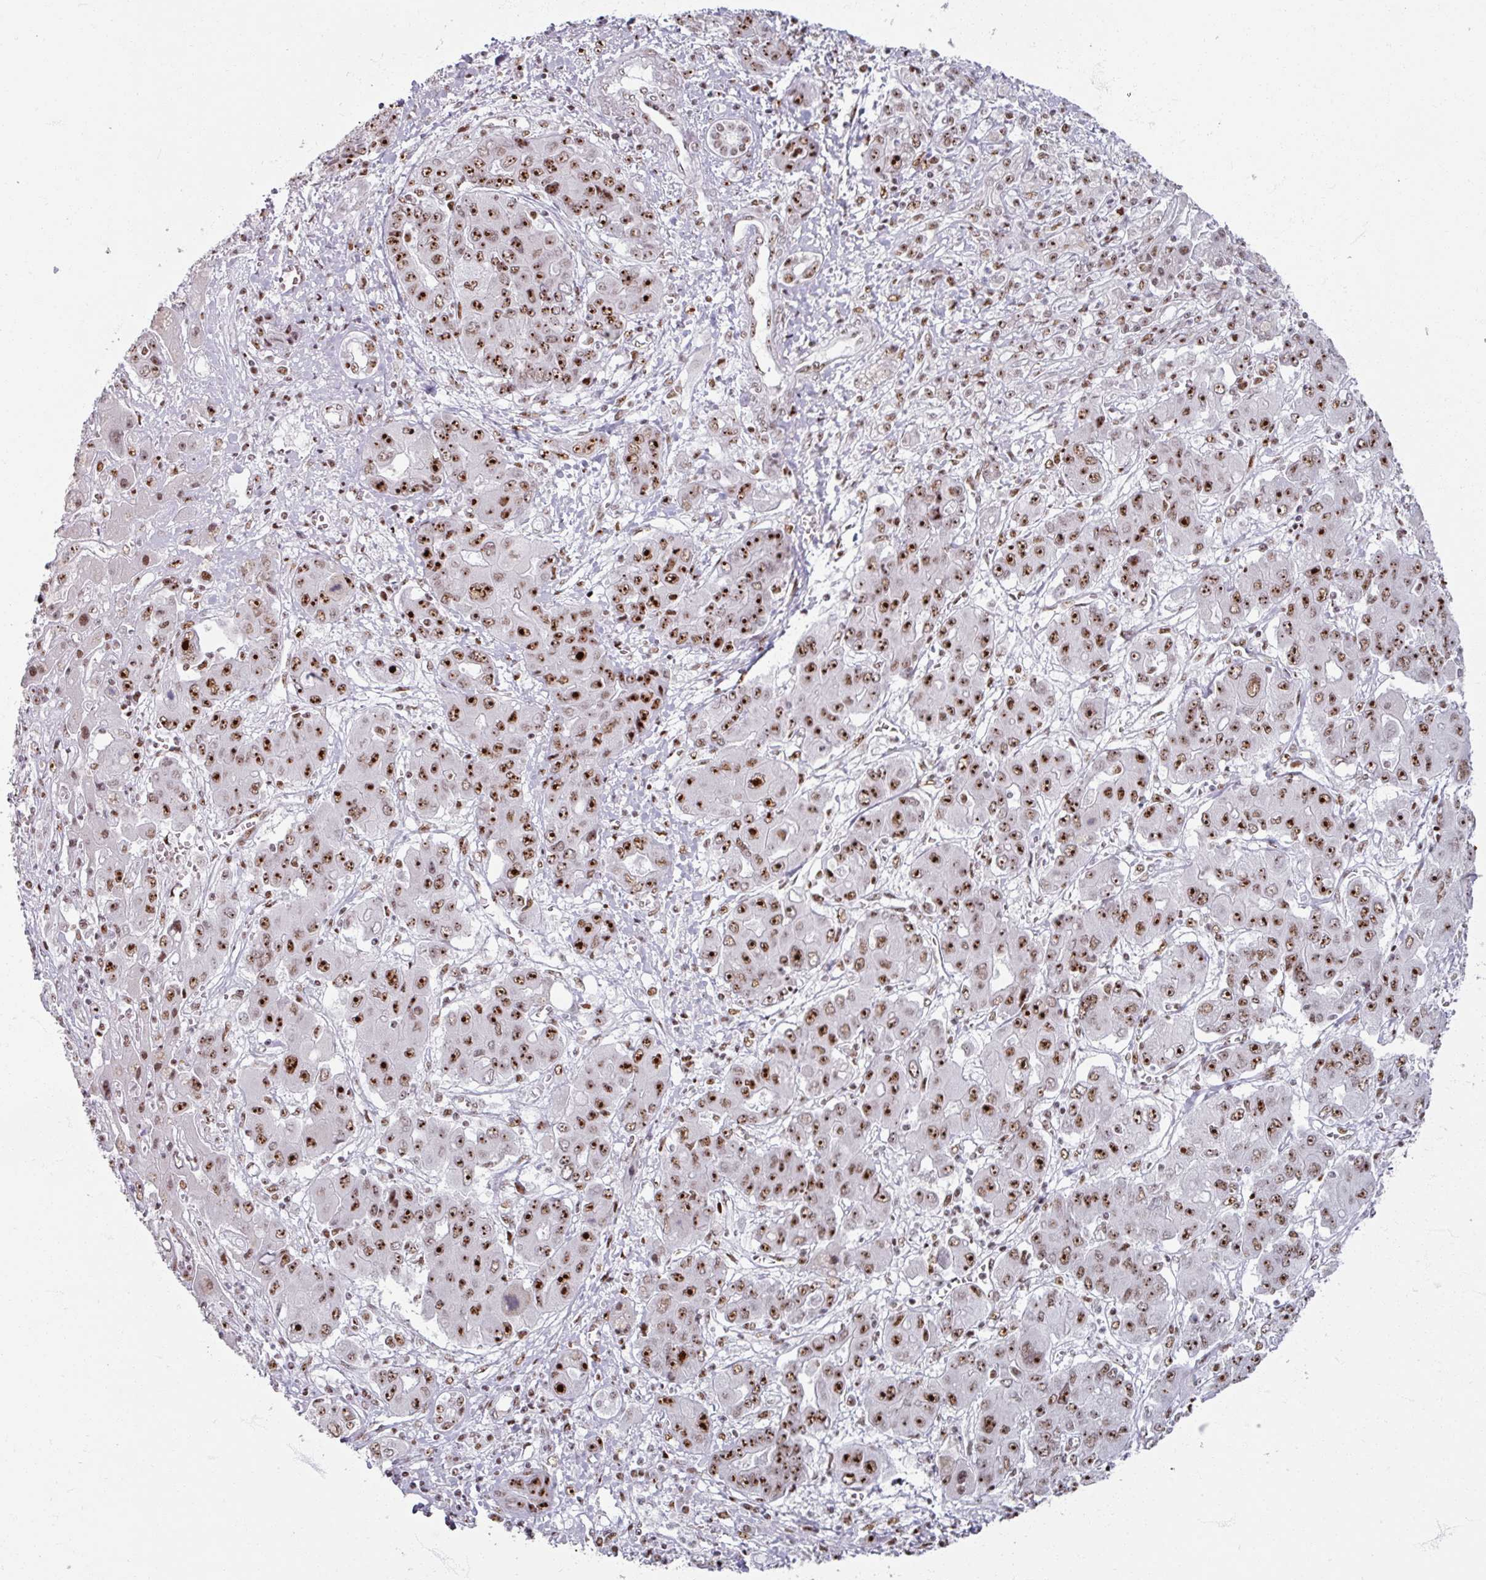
{"staining": {"intensity": "strong", "quantity": ">75%", "location": "nuclear"}, "tissue": "liver cancer", "cell_type": "Tumor cells", "image_type": "cancer", "snomed": [{"axis": "morphology", "description": "Cholangiocarcinoma"}, {"axis": "topography", "description": "Liver"}], "caption": "Liver cholangiocarcinoma stained with DAB IHC displays high levels of strong nuclear staining in approximately >75% of tumor cells.", "gene": "ADAR", "patient": {"sex": "male", "age": 67}}